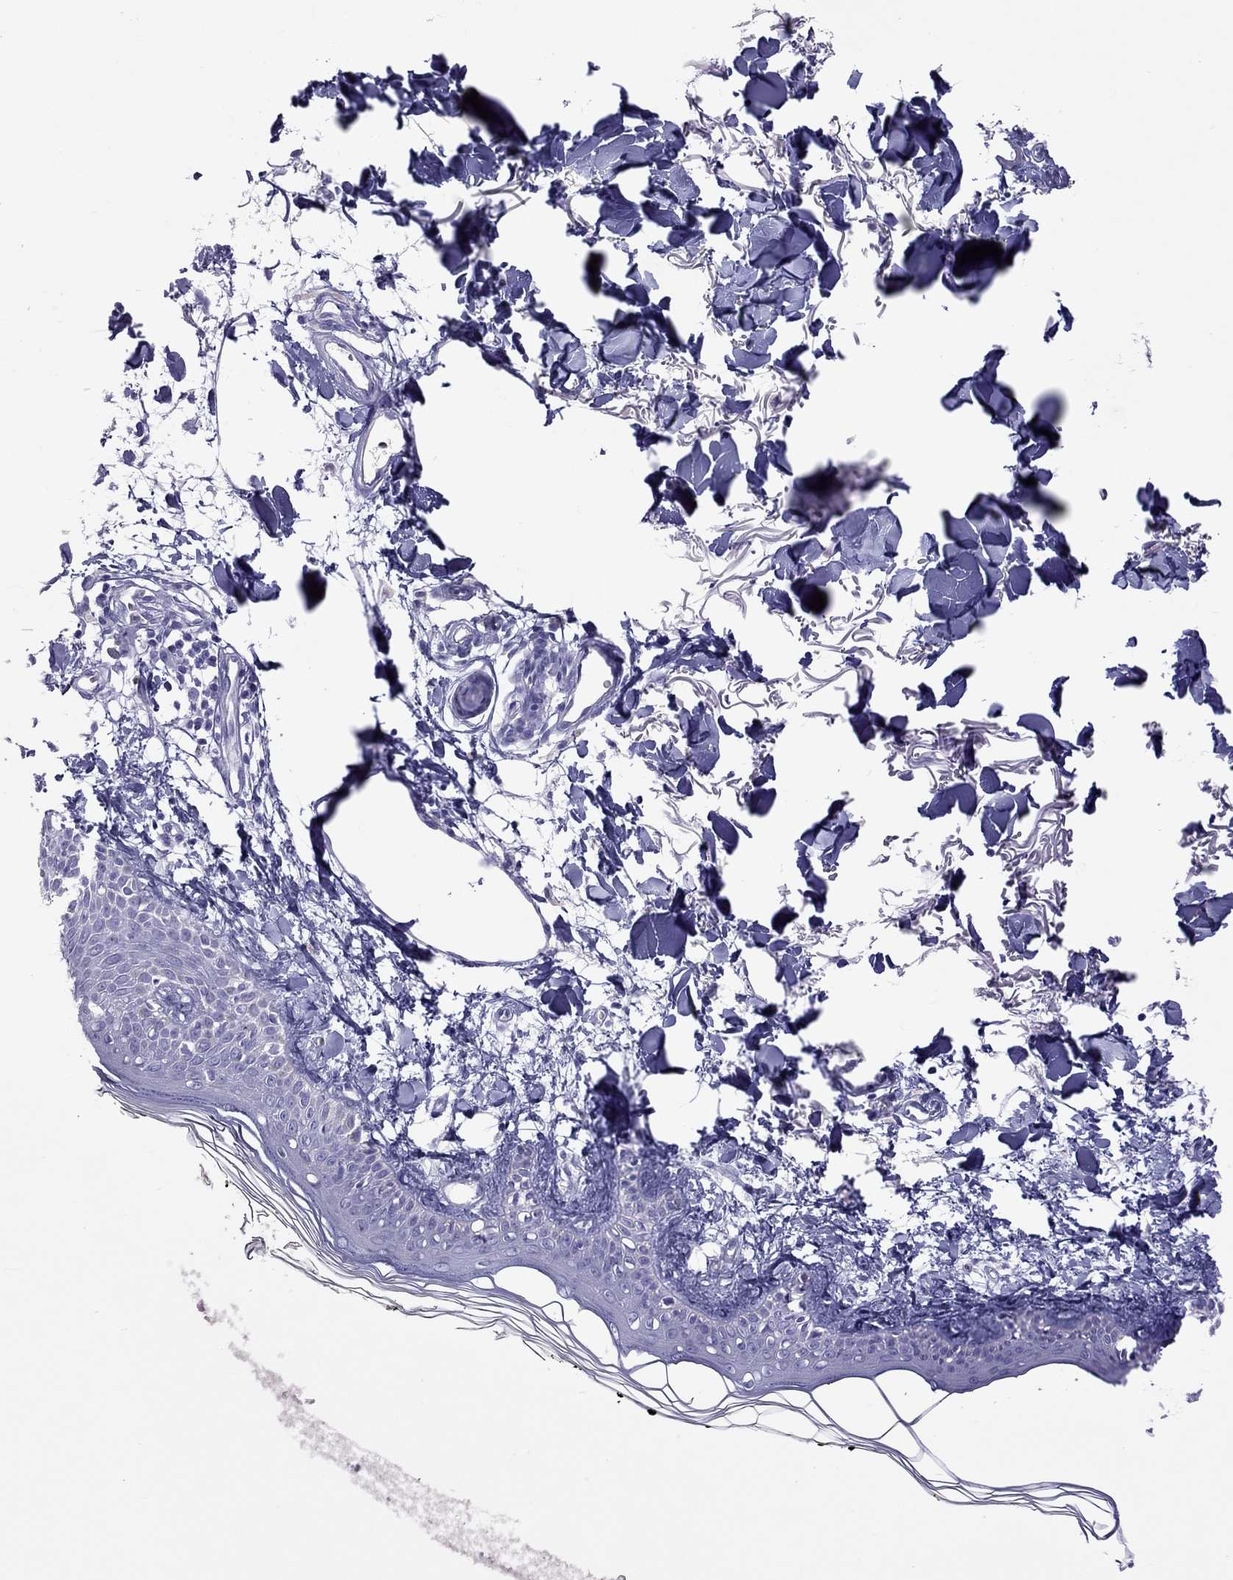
{"staining": {"intensity": "negative", "quantity": "none", "location": "none"}, "tissue": "skin", "cell_type": "Fibroblasts", "image_type": "normal", "snomed": [{"axis": "morphology", "description": "Normal tissue, NOS"}, {"axis": "topography", "description": "Skin"}], "caption": "Immunohistochemical staining of unremarkable skin reveals no significant positivity in fibroblasts. (Brightfield microscopy of DAB (3,3'-diaminobenzidine) IHC at high magnification).", "gene": "SLAMF1", "patient": {"sex": "male", "age": 76}}